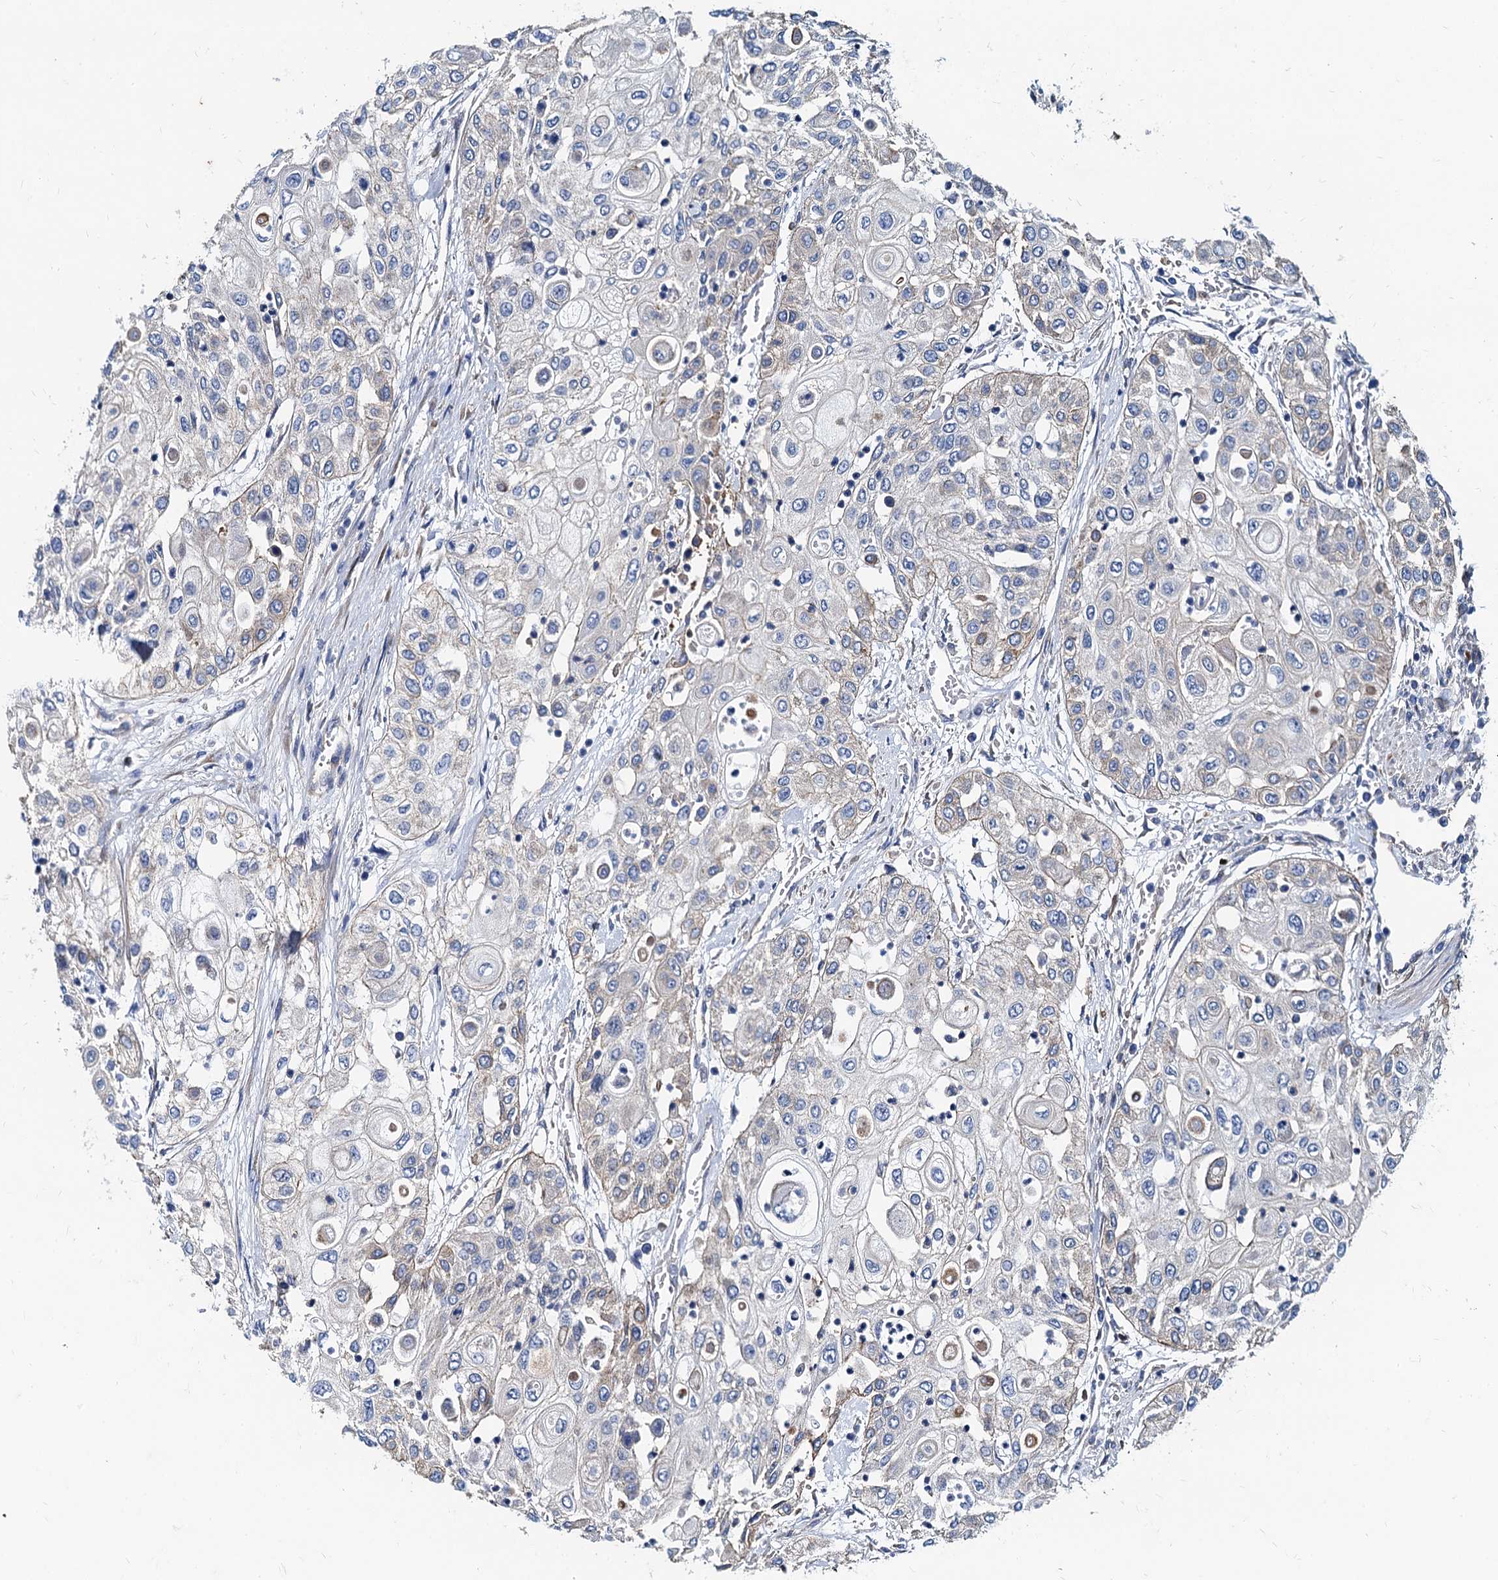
{"staining": {"intensity": "negative", "quantity": "none", "location": "none"}, "tissue": "urothelial cancer", "cell_type": "Tumor cells", "image_type": "cancer", "snomed": [{"axis": "morphology", "description": "Urothelial carcinoma, High grade"}, {"axis": "topography", "description": "Urinary bladder"}], "caption": "An immunohistochemistry (IHC) histopathology image of urothelial cancer is shown. There is no staining in tumor cells of urothelial cancer.", "gene": "NGRN", "patient": {"sex": "female", "age": 79}}